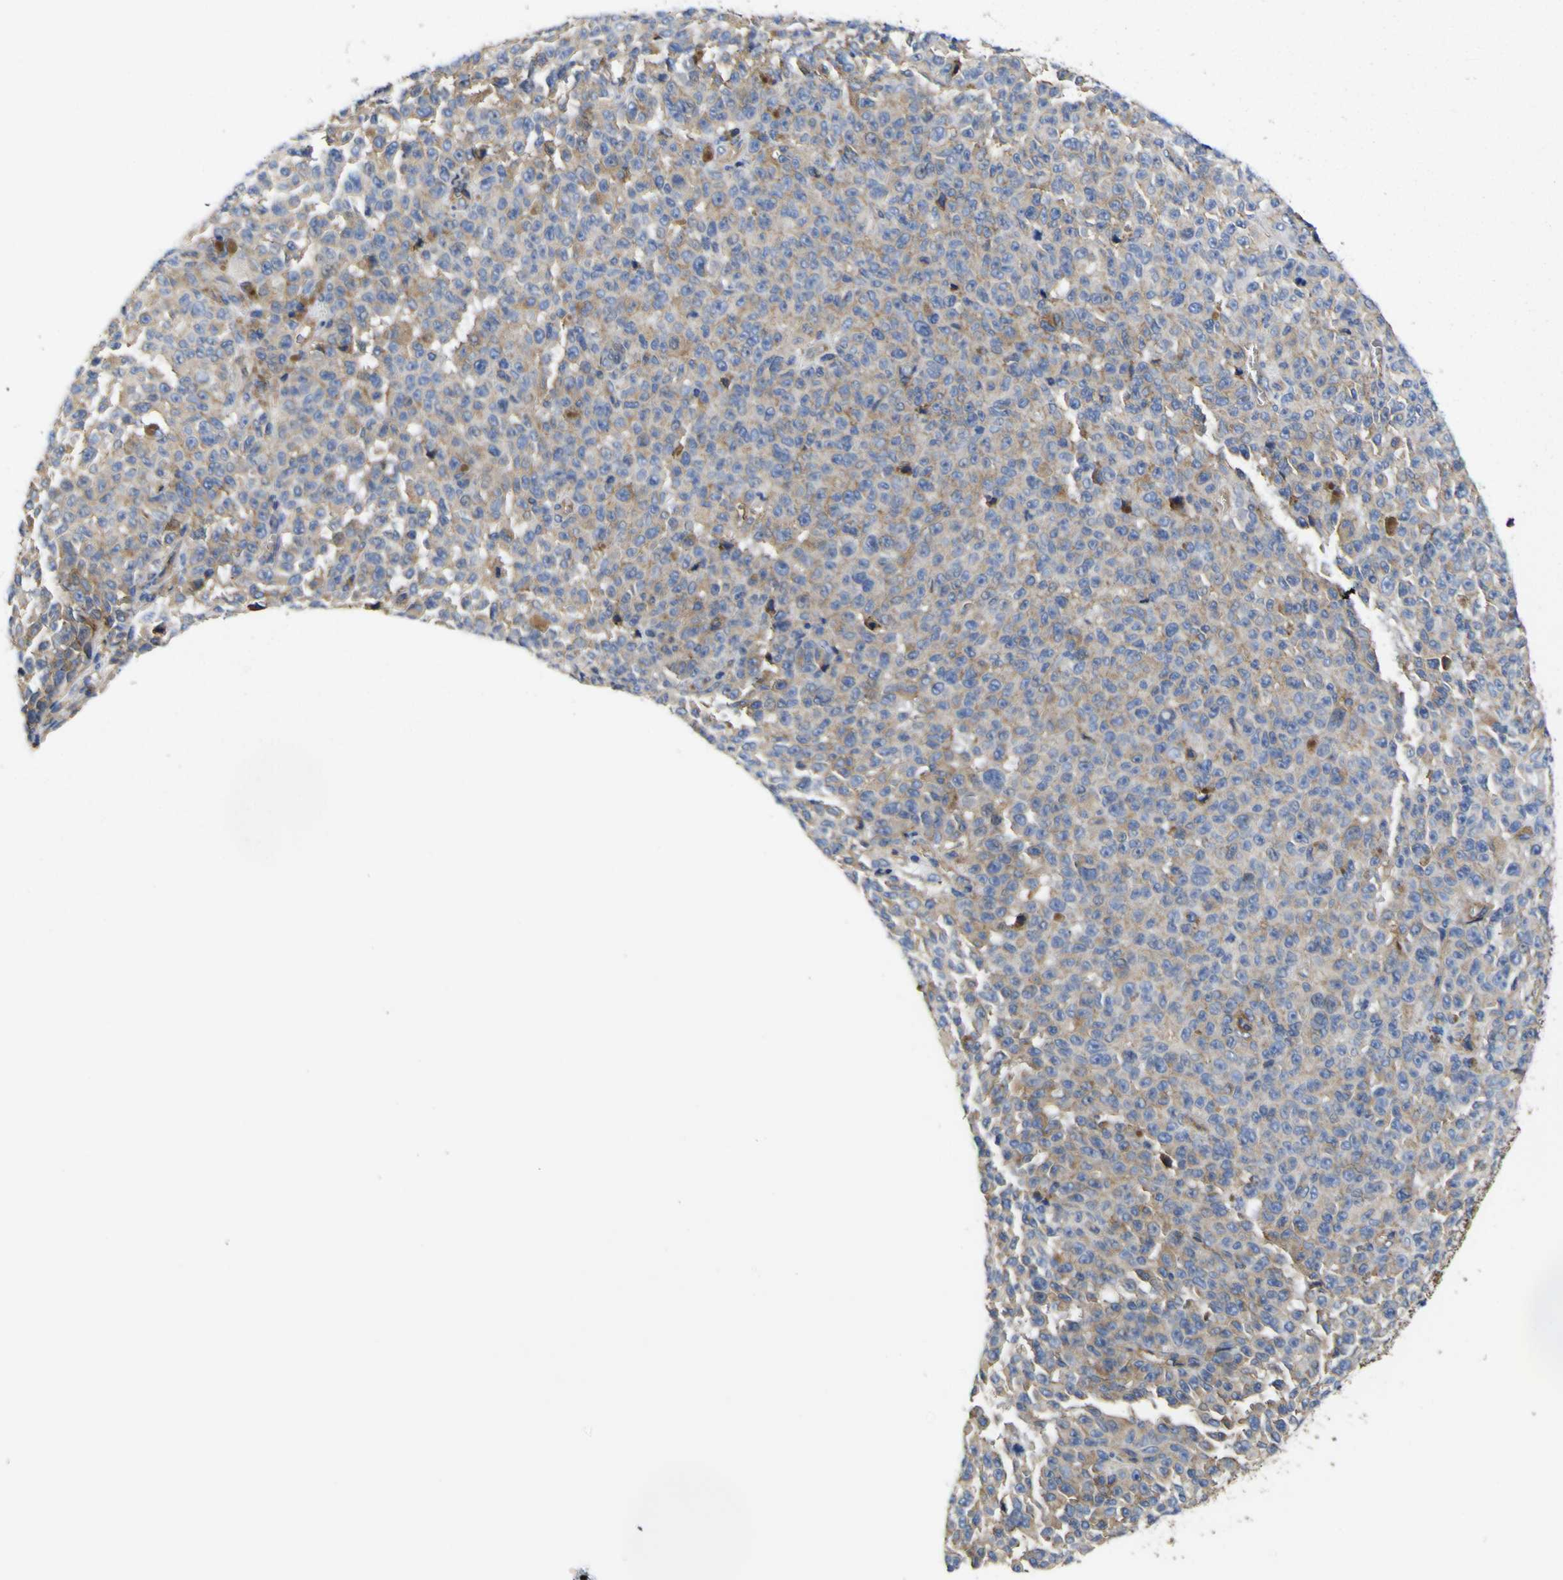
{"staining": {"intensity": "moderate", "quantity": "25%-75%", "location": "cytoplasmic/membranous"}, "tissue": "melanoma", "cell_type": "Tumor cells", "image_type": "cancer", "snomed": [{"axis": "morphology", "description": "Malignant melanoma, NOS"}, {"axis": "topography", "description": "Skin"}], "caption": "Protein staining of melanoma tissue shows moderate cytoplasmic/membranous expression in approximately 25%-75% of tumor cells.", "gene": "CD151", "patient": {"sex": "female", "age": 82}}